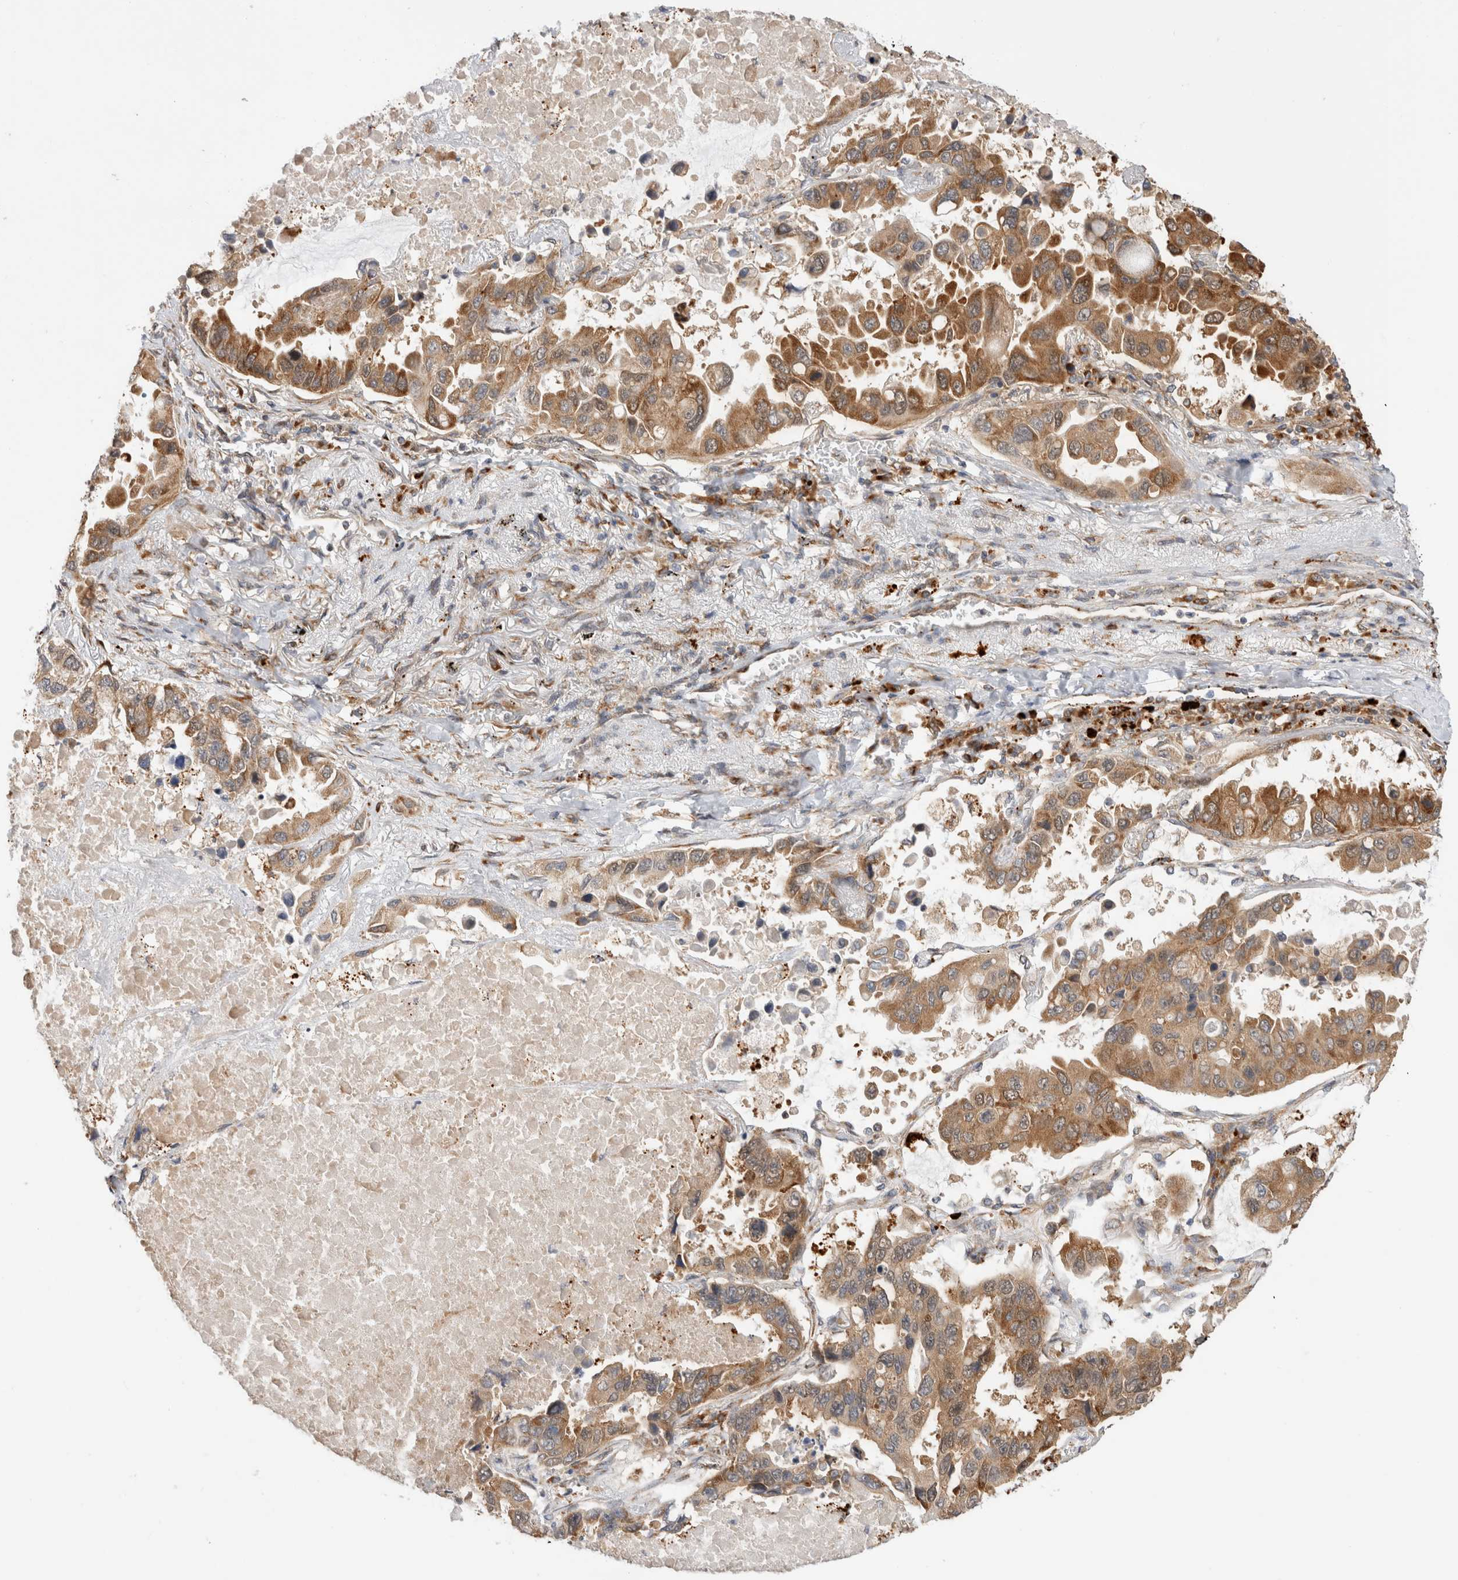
{"staining": {"intensity": "moderate", "quantity": ">75%", "location": "cytoplasmic/membranous"}, "tissue": "lung cancer", "cell_type": "Tumor cells", "image_type": "cancer", "snomed": [{"axis": "morphology", "description": "Adenocarcinoma, NOS"}, {"axis": "topography", "description": "Lung"}], "caption": "Lung adenocarcinoma stained with DAB (3,3'-diaminobenzidine) immunohistochemistry exhibits medium levels of moderate cytoplasmic/membranous expression in about >75% of tumor cells.", "gene": "ACTL9", "patient": {"sex": "male", "age": 64}}